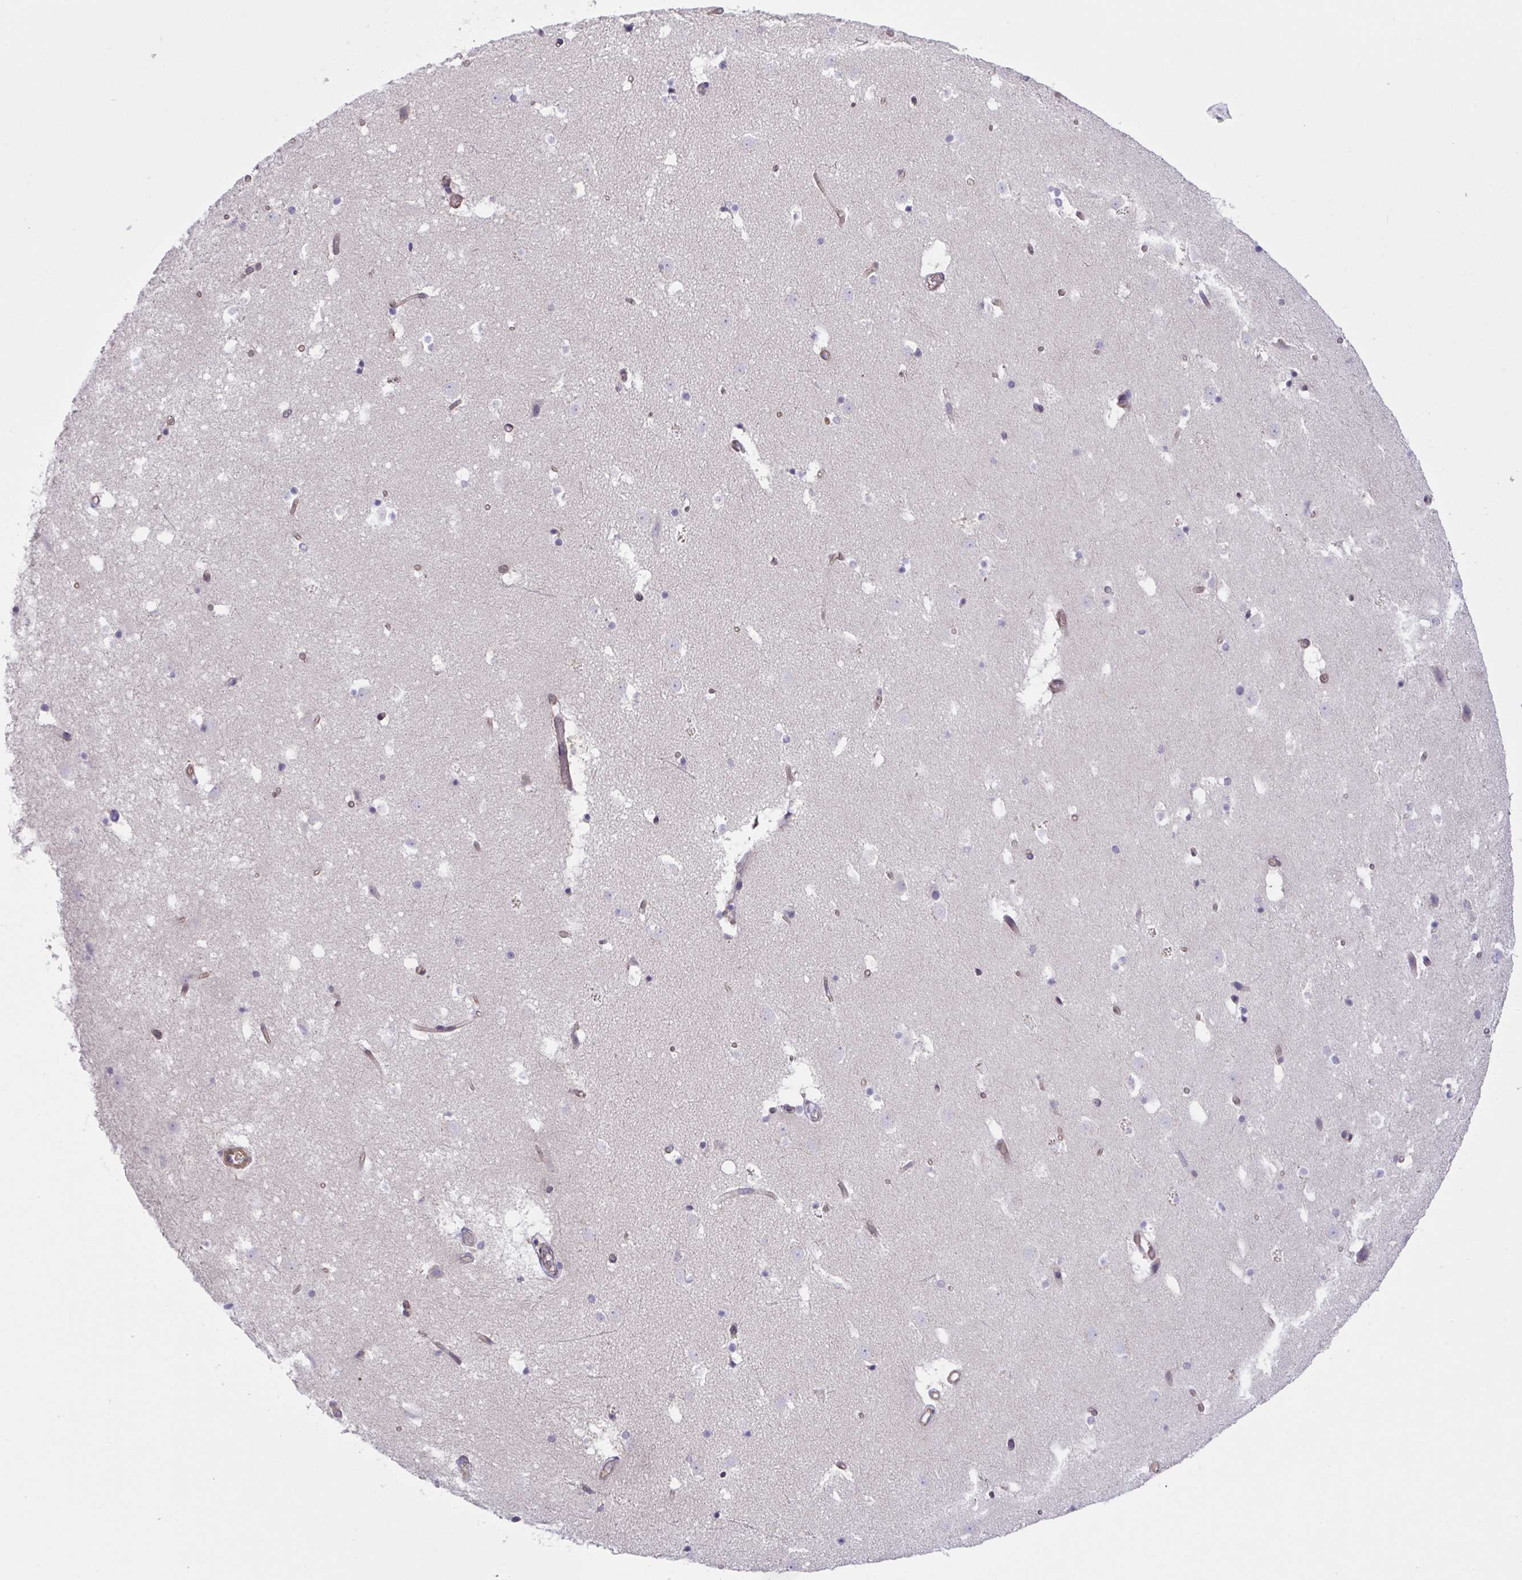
{"staining": {"intensity": "negative", "quantity": "none", "location": "none"}, "tissue": "caudate", "cell_type": "Glial cells", "image_type": "normal", "snomed": [{"axis": "morphology", "description": "Normal tissue, NOS"}, {"axis": "topography", "description": "Lateral ventricle wall"}], "caption": "Caudate stained for a protein using IHC displays no expression glial cells.", "gene": "RHOXF1", "patient": {"sex": "male", "age": 37}}